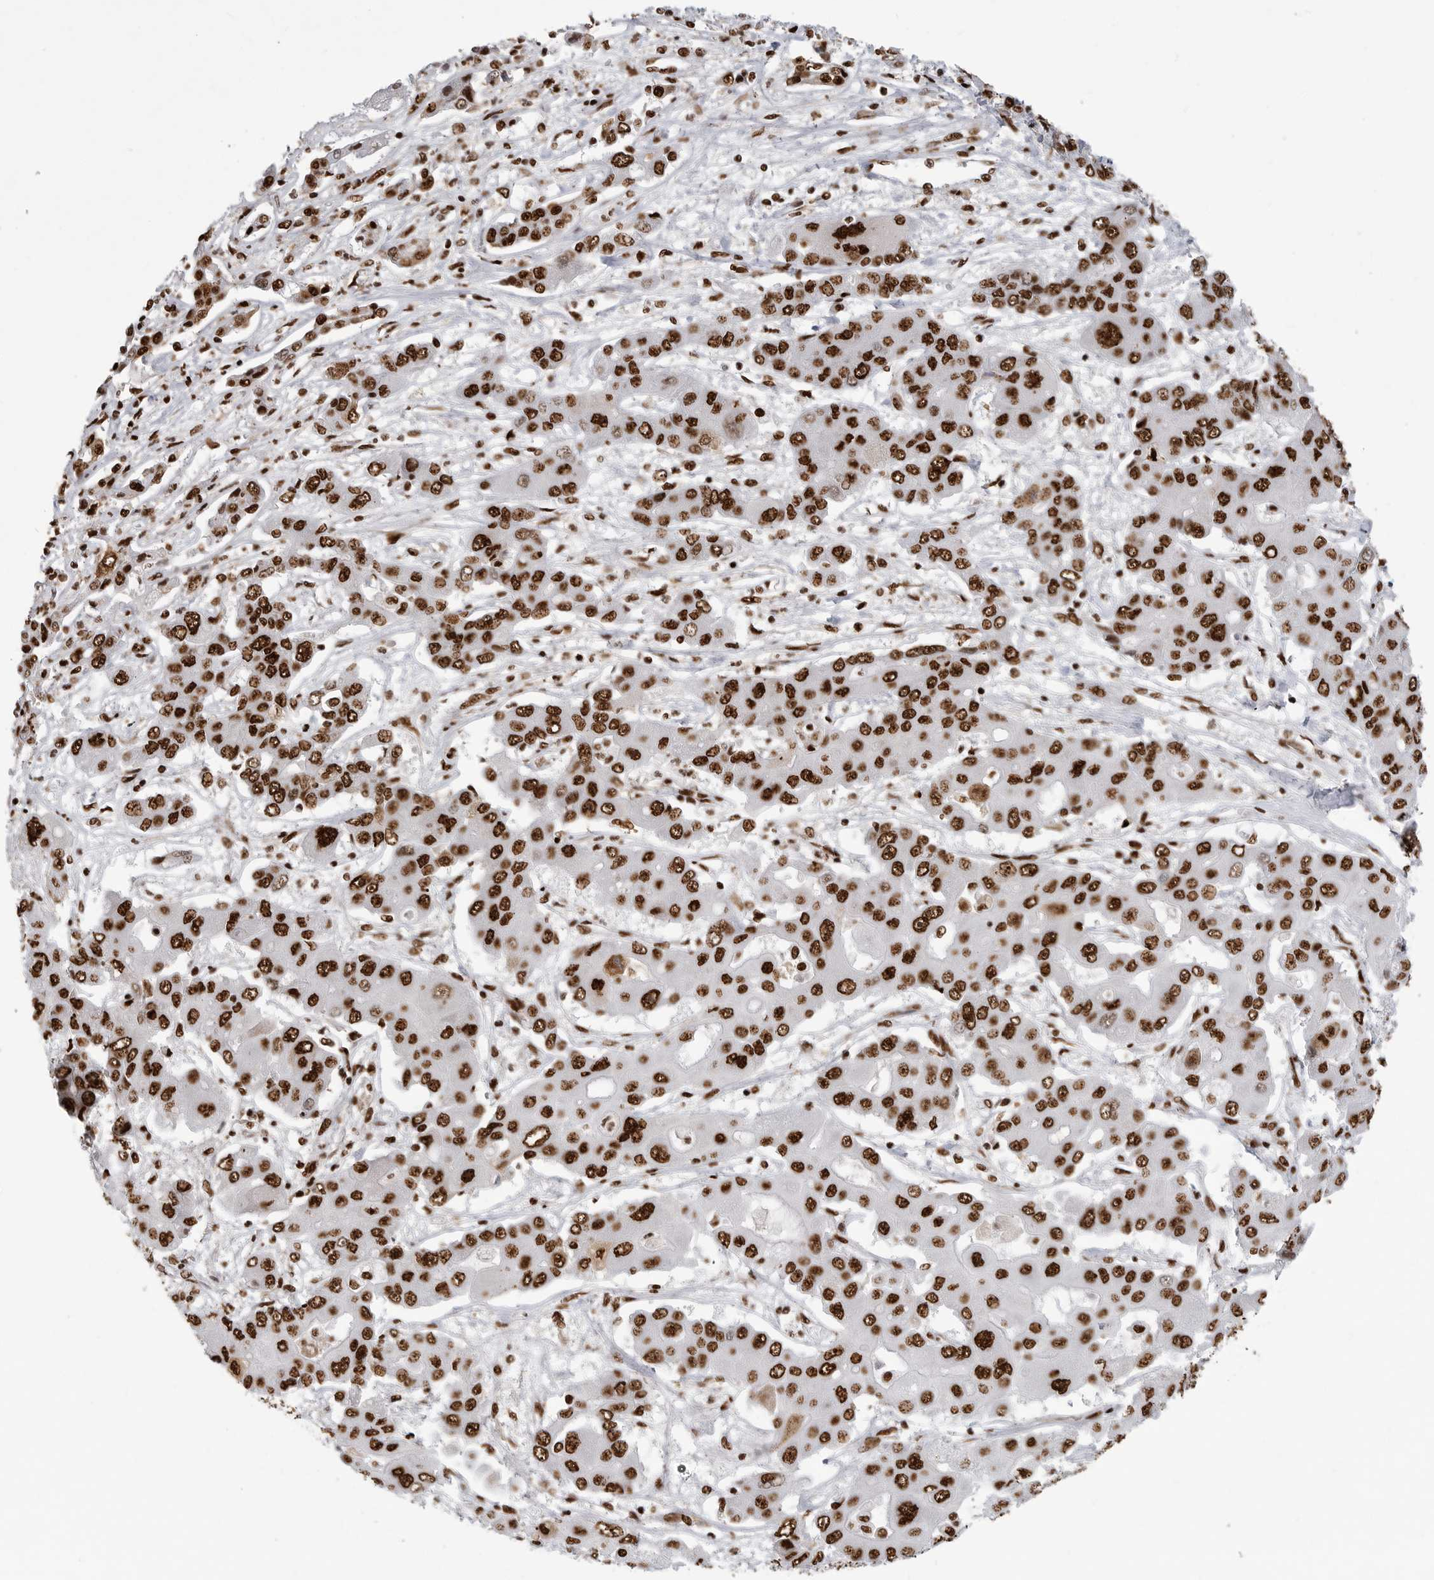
{"staining": {"intensity": "strong", "quantity": ">75%", "location": "nuclear"}, "tissue": "liver cancer", "cell_type": "Tumor cells", "image_type": "cancer", "snomed": [{"axis": "morphology", "description": "Cholangiocarcinoma"}, {"axis": "topography", "description": "Liver"}], "caption": "Immunohistochemistry of cholangiocarcinoma (liver) shows high levels of strong nuclear positivity in about >75% of tumor cells.", "gene": "BCLAF1", "patient": {"sex": "male", "age": 67}}